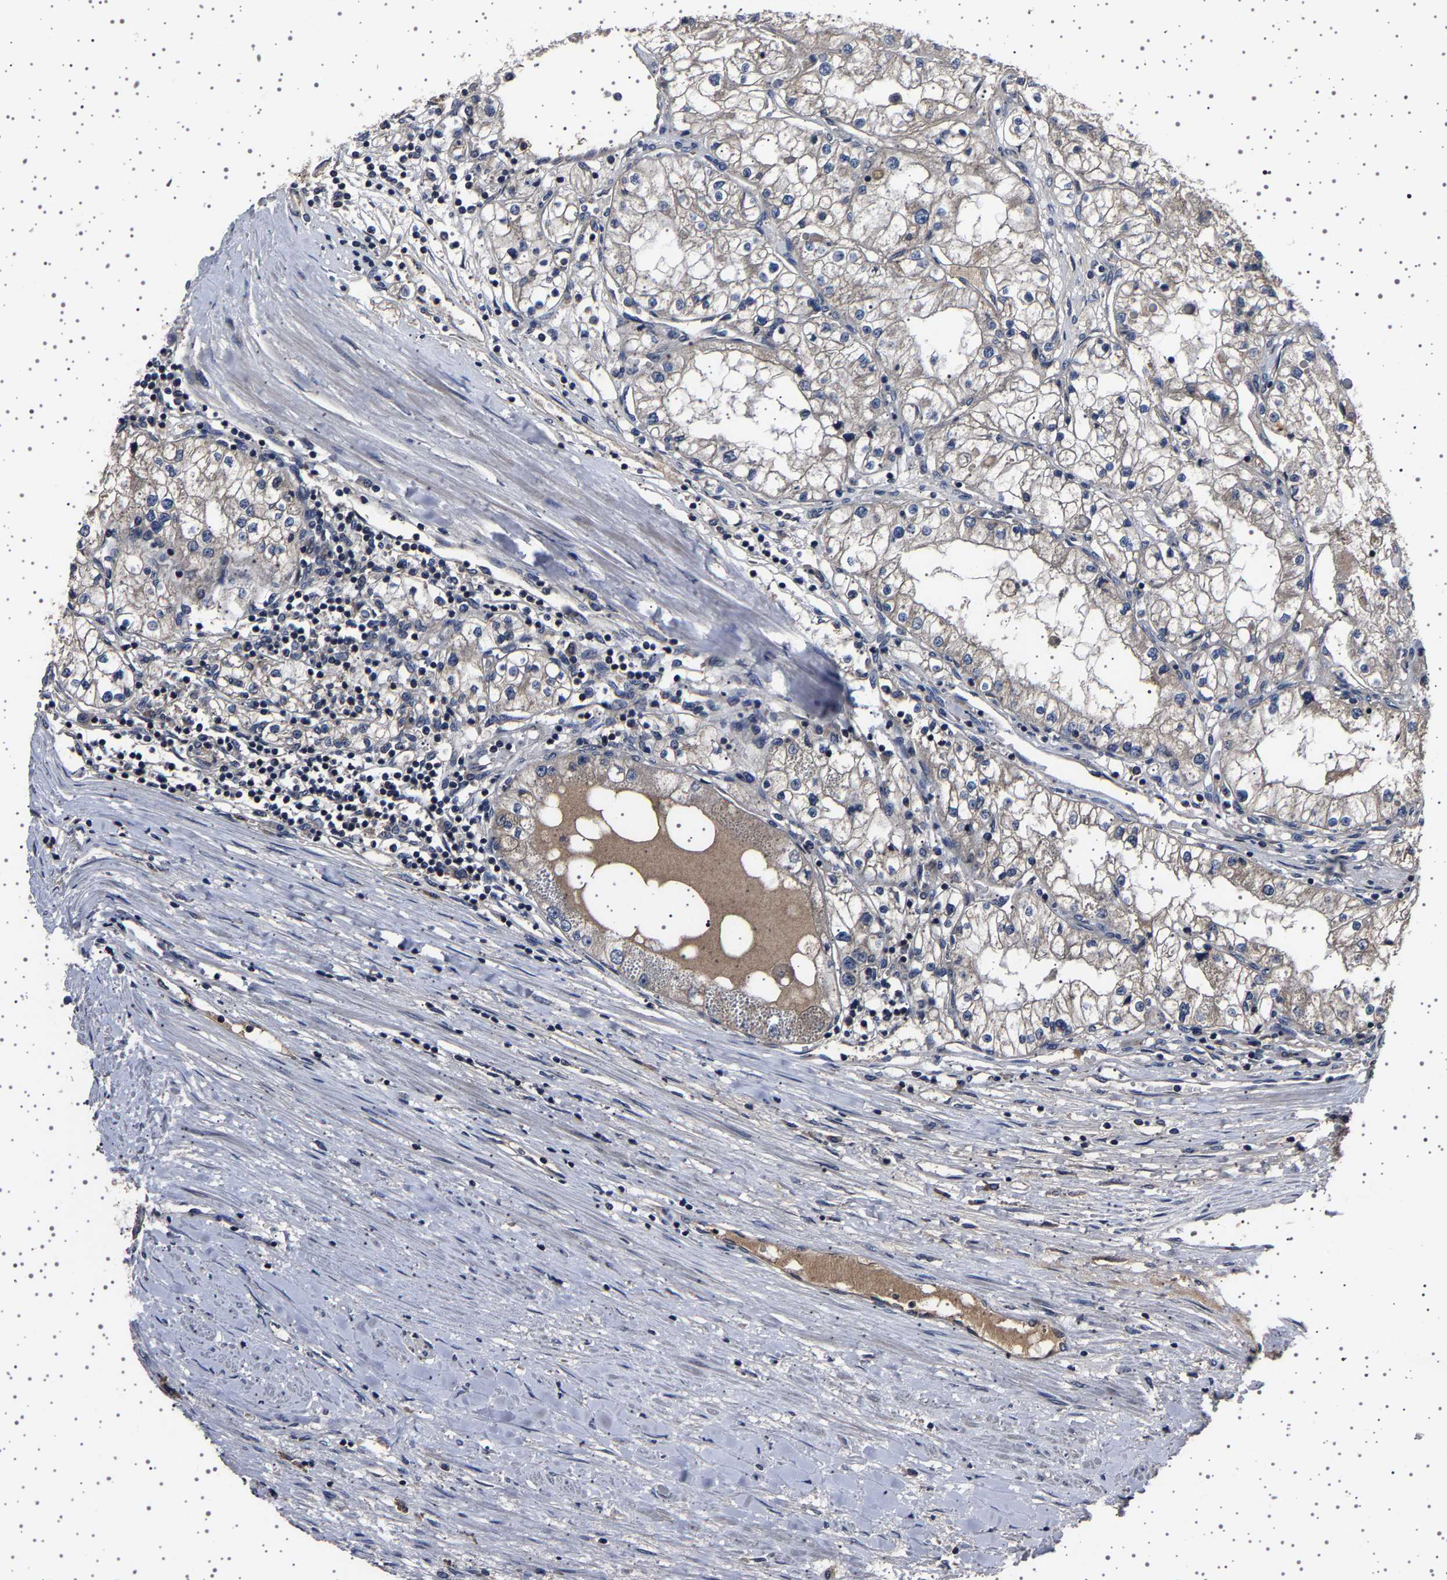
{"staining": {"intensity": "weak", "quantity": "<25%", "location": "cytoplasmic/membranous"}, "tissue": "renal cancer", "cell_type": "Tumor cells", "image_type": "cancer", "snomed": [{"axis": "morphology", "description": "Adenocarcinoma, NOS"}, {"axis": "topography", "description": "Kidney"}], "caption": "DAB immunohistochemical staining of human renal adenocarcinoma demonstrates no significant staining in tumor cells.", "gene": "NCKAP1", "patient": {"sex": "male", "age": 68}}